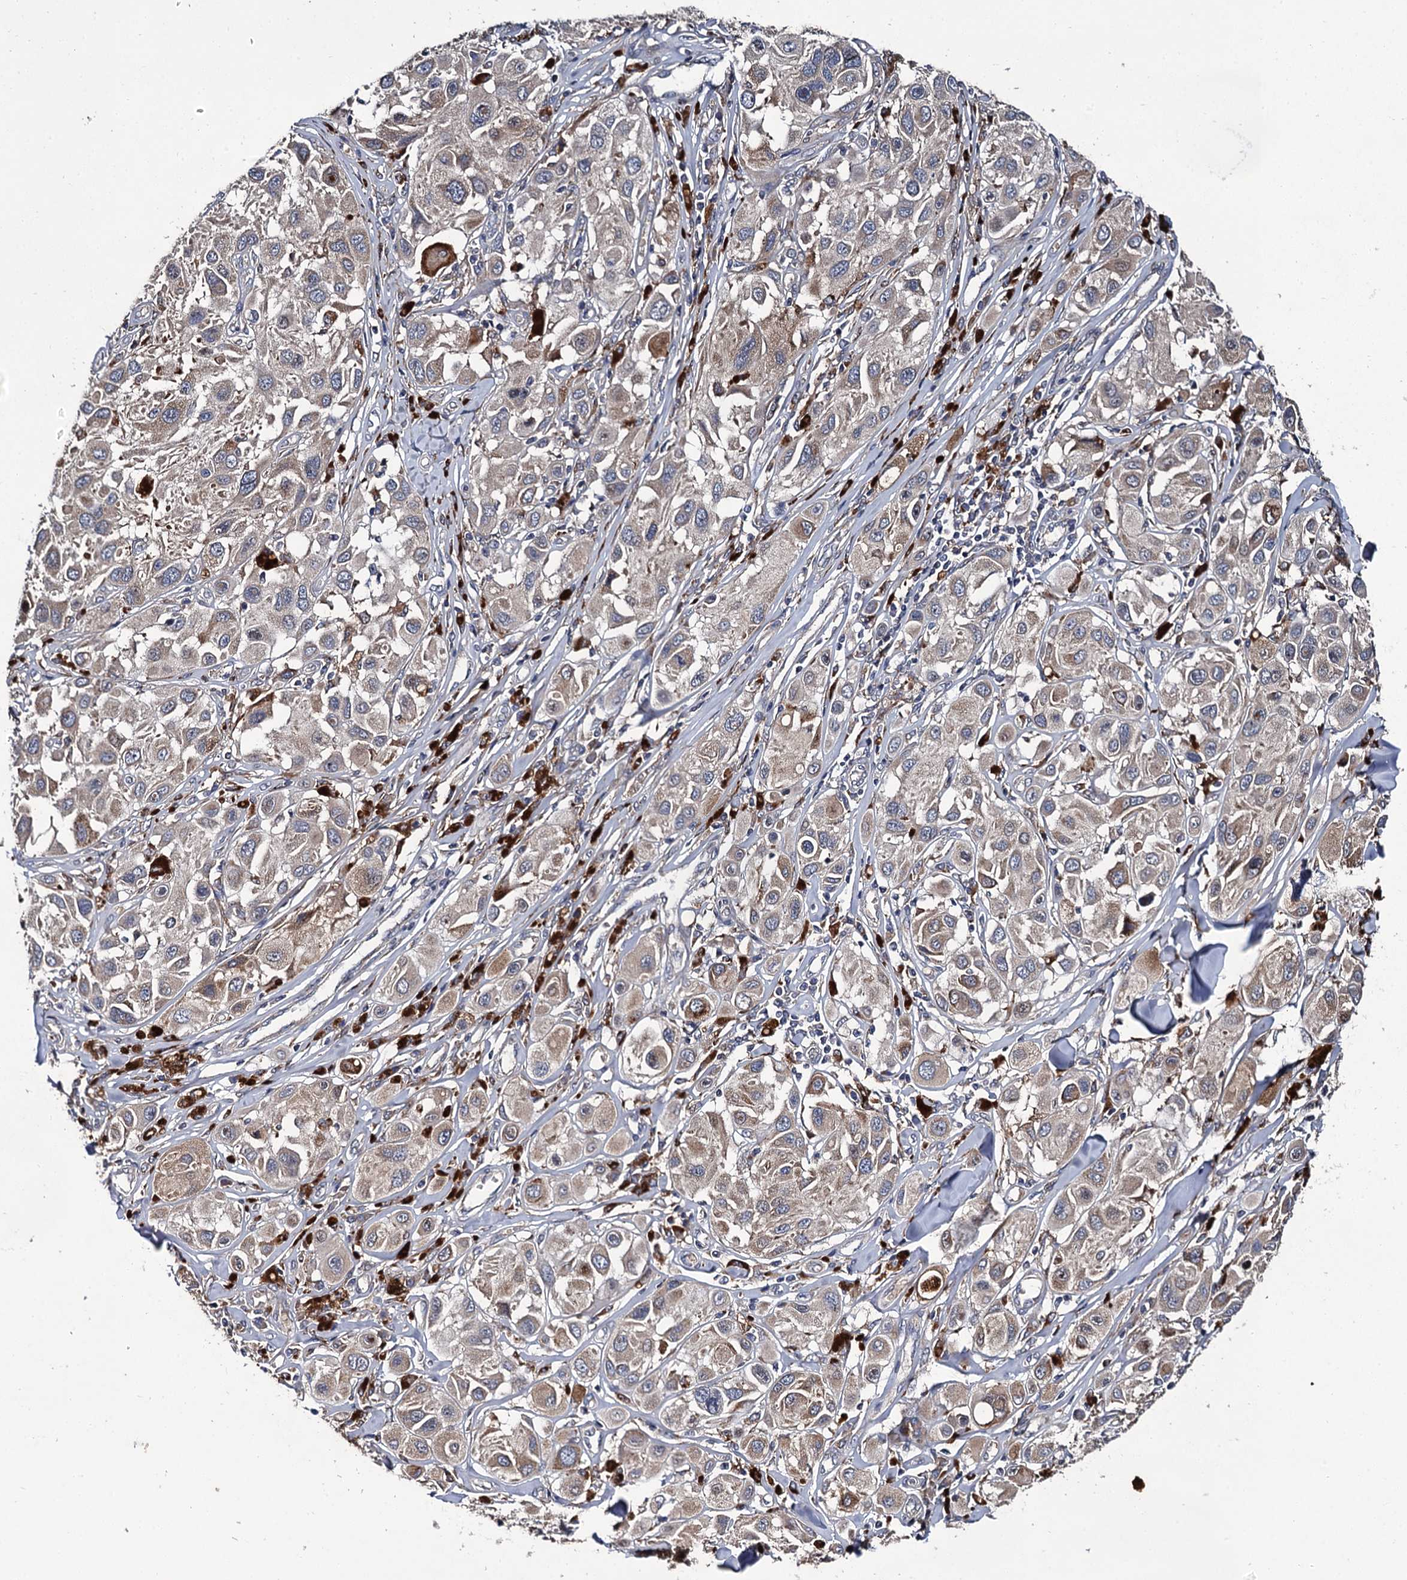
{"staining": {"intensity": "weak", "quantity": ">75%", "location": "cytoplasmic/membranous"}, "tissue": "melanoma", "cell_type": "Tumor cells", "image_type": "cancer", "snomed": [{"axis": "morphology", "description": "Malignant melanoma, Metastatic site"}, {"axis": "topography", "description": "Skin"}], "caption": "Immunohistochemical staining of malignant melanoma (metastatic site) demonstrates low levels of weak cytoplasmic/membranous expression in about >75% of tumor cells. Nuclei are stained in blue.", "gene": "LRRC28", "patient": {"sex": "male", "age": 41}}